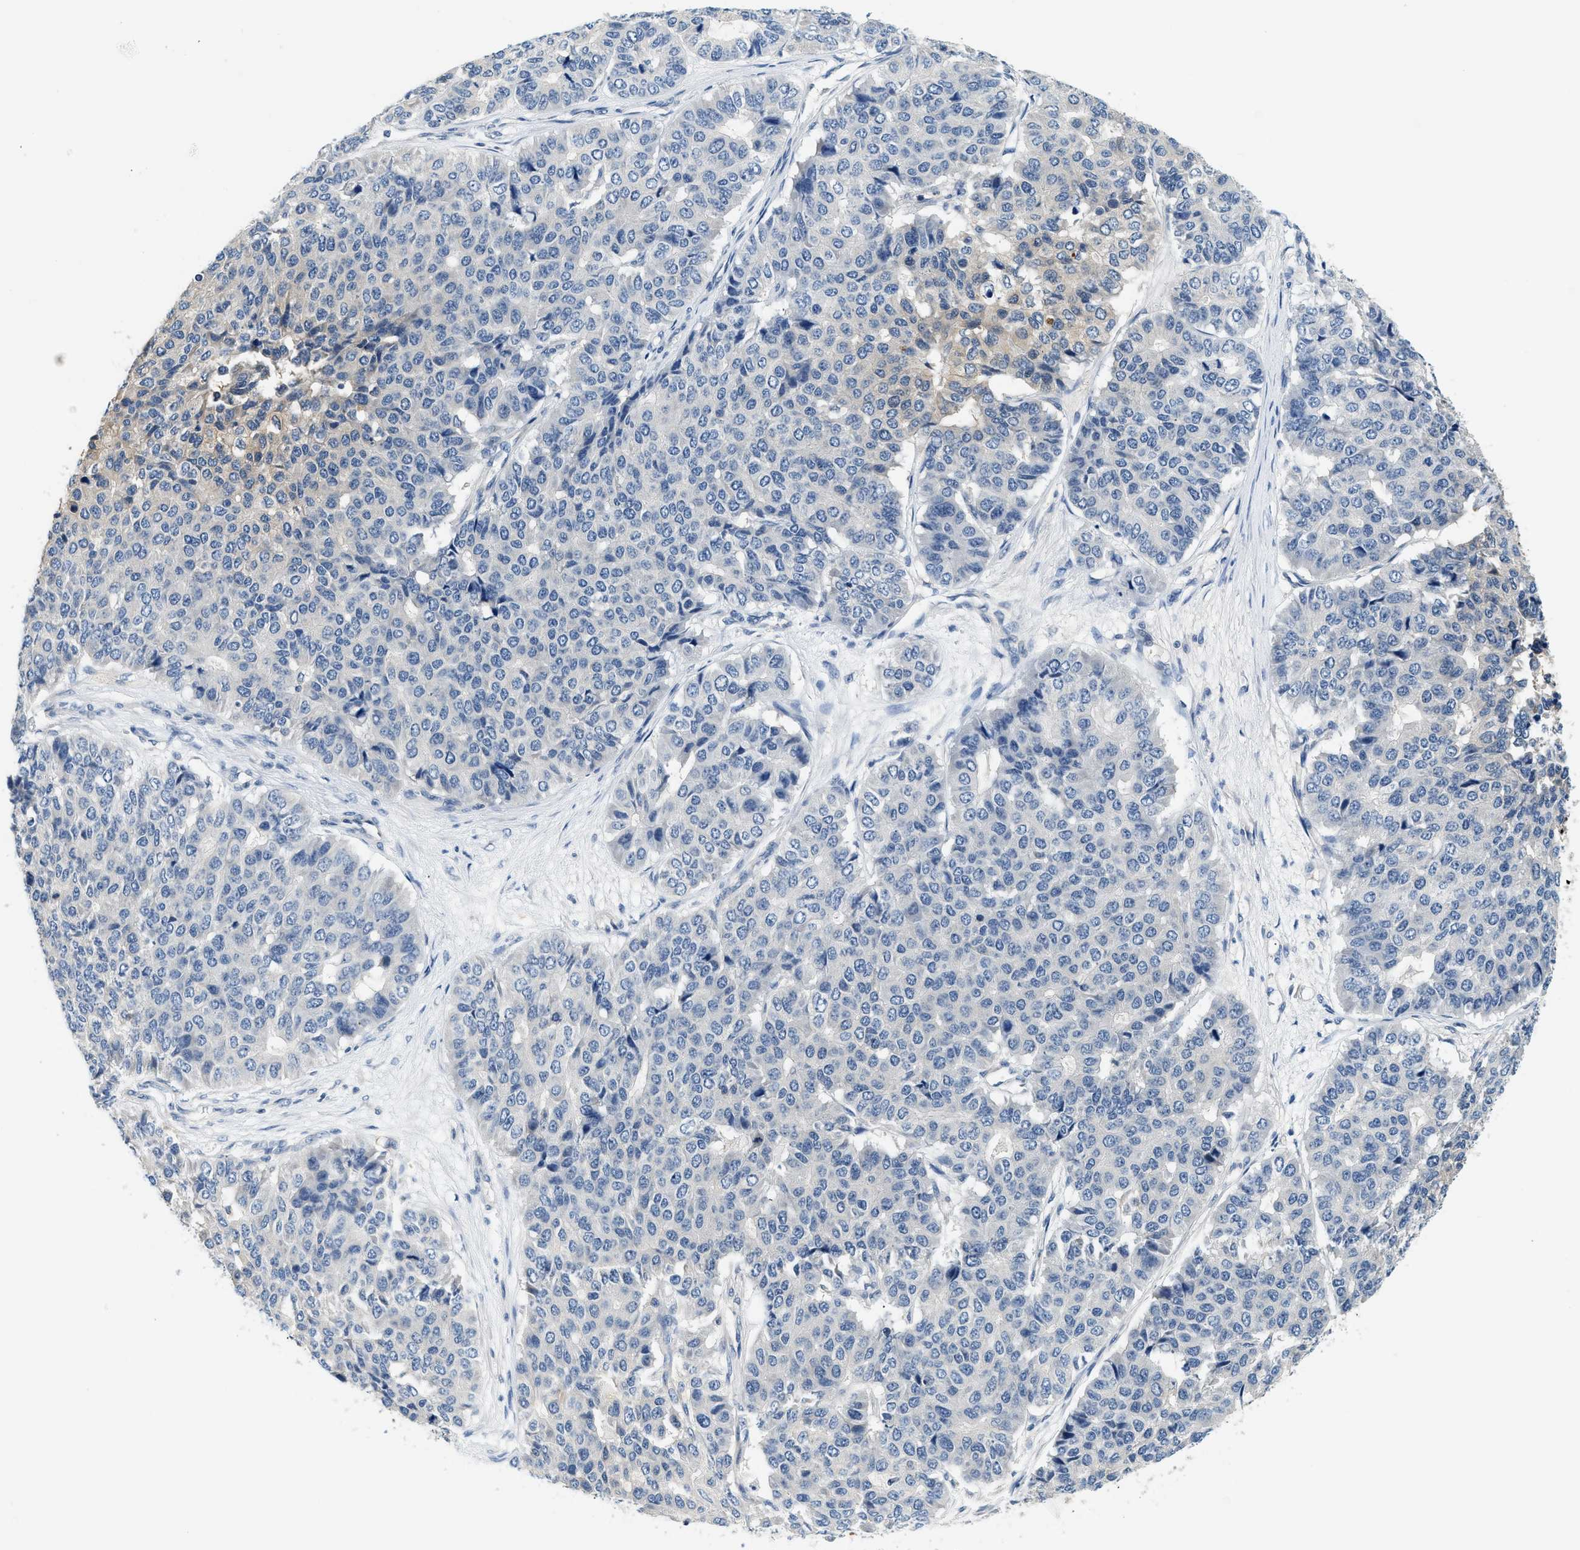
{"staining": {"intensity": "negative", "quantity": "none", "location": "none"}, "tissue": "pancreatic cancer", "cell_type": "Tumor cells", "image_type": "cancer", "snomed": [{"axis": "morphology", "description": "Adenocarcinoma, NOS"}, {"axis": "topography", "description": "Pancreas"}], "caption": "DAB (3,3'-diaminobenzidine) immunohistochemical staining of adenocarcinoma (pancreatic) reveals no significant positivity in tumor cells. The staining is performed using DAB (3,3'-diaminobenzidine) brown chromogen with nuclei counter-stained in using hematoxylin.", "gene": "SLC35E1", "patient": {"sex": "male", "age": 50}}